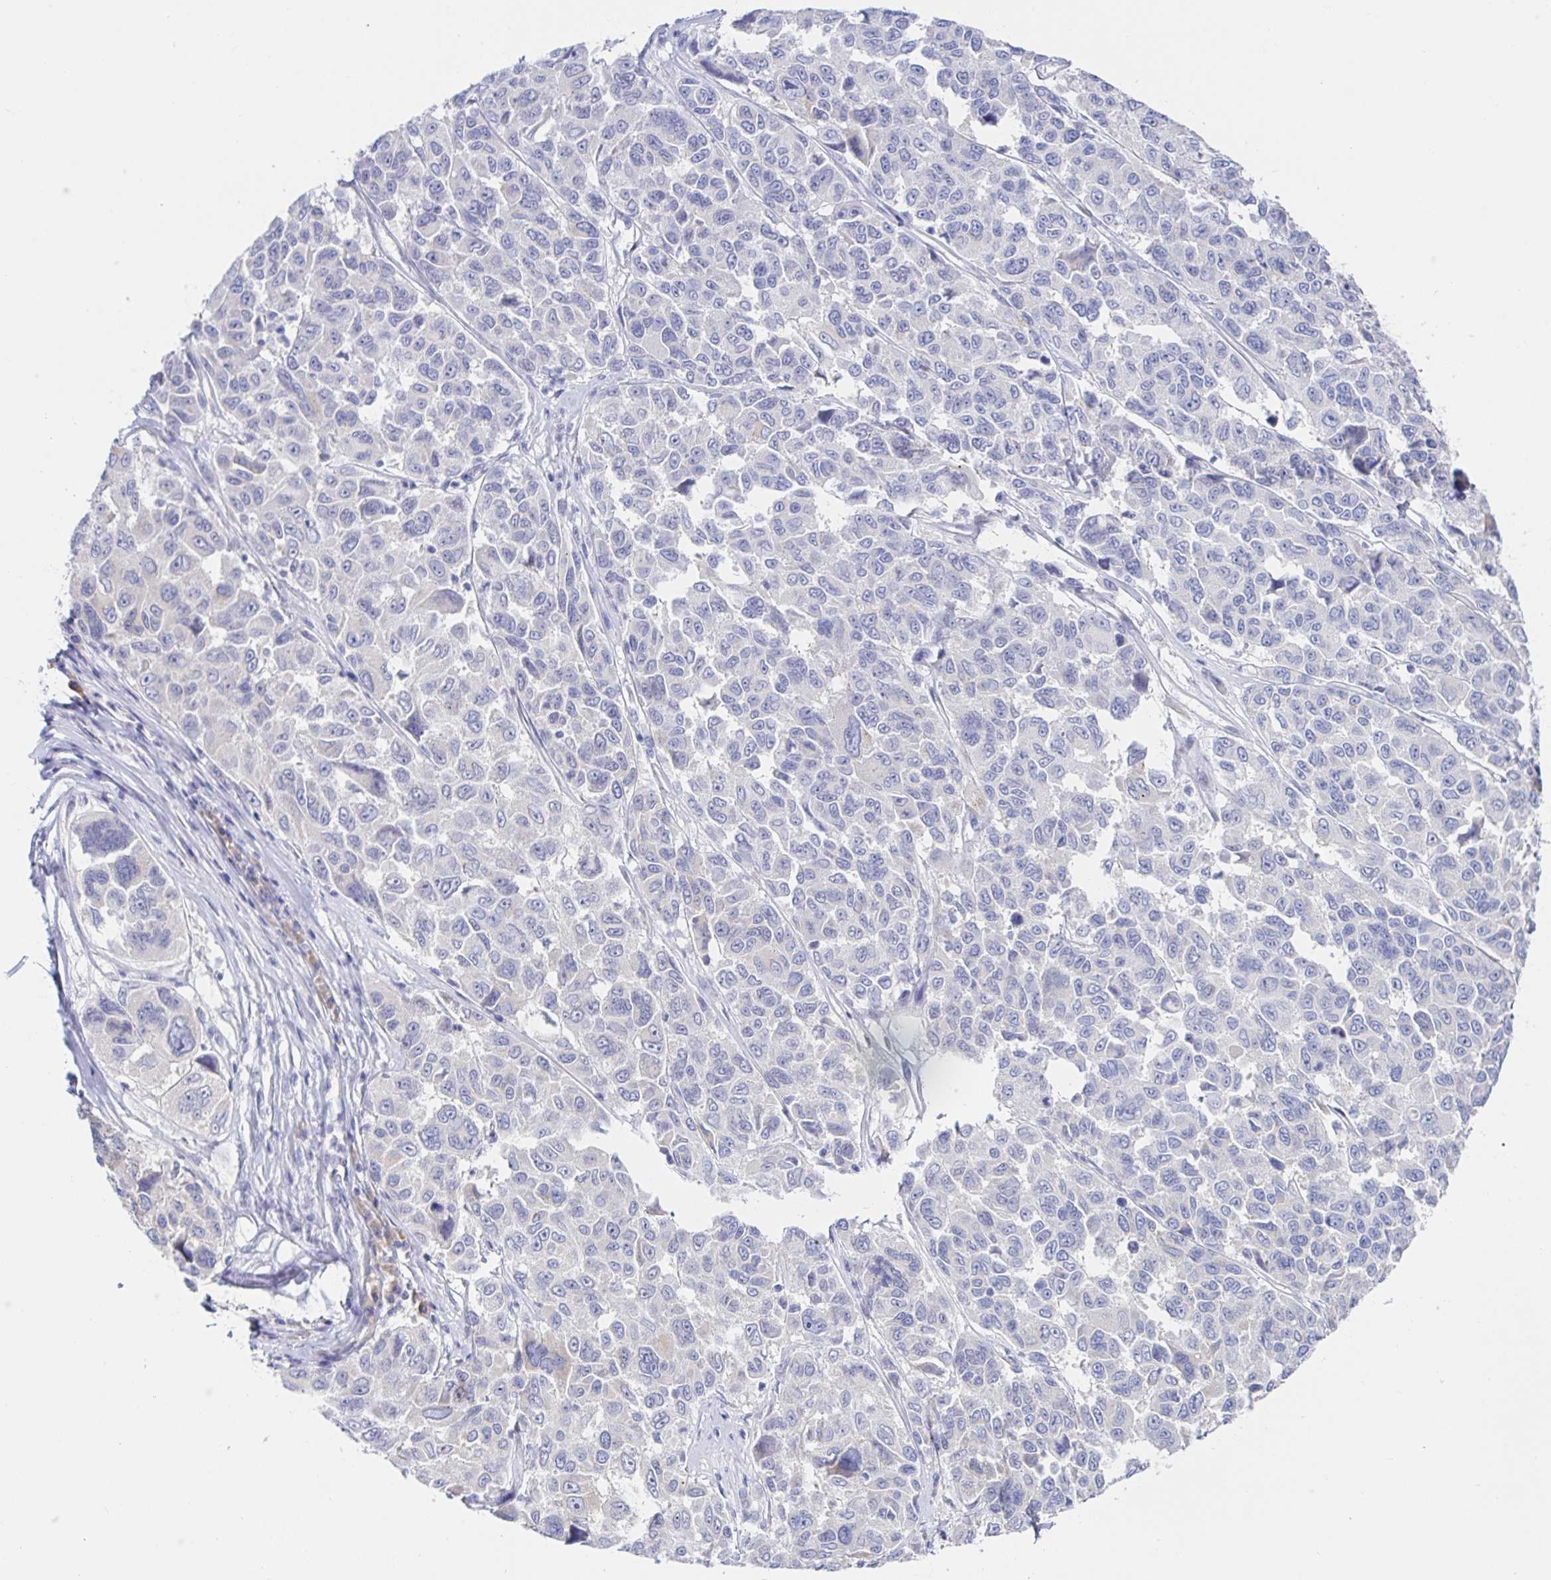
{"staining": {"intensity": "negative", "quantity": "none", "location": "none"}, "tissue": "melanoma", "cell_type": "Tumor cells", "image_type": "cancer", "snomed": [{"axis": "morphology", "description": "Malignant melanoma, NOS"}, {"axis": "topography", "description": "Skin"}], "caption": "This is an immunohistochemistry (IHC) histopathology image of malignant melanoma. There is no expression in tumor cells.", "gene": "SIAH3", "patient": {"sex": "female", "age": 66}}